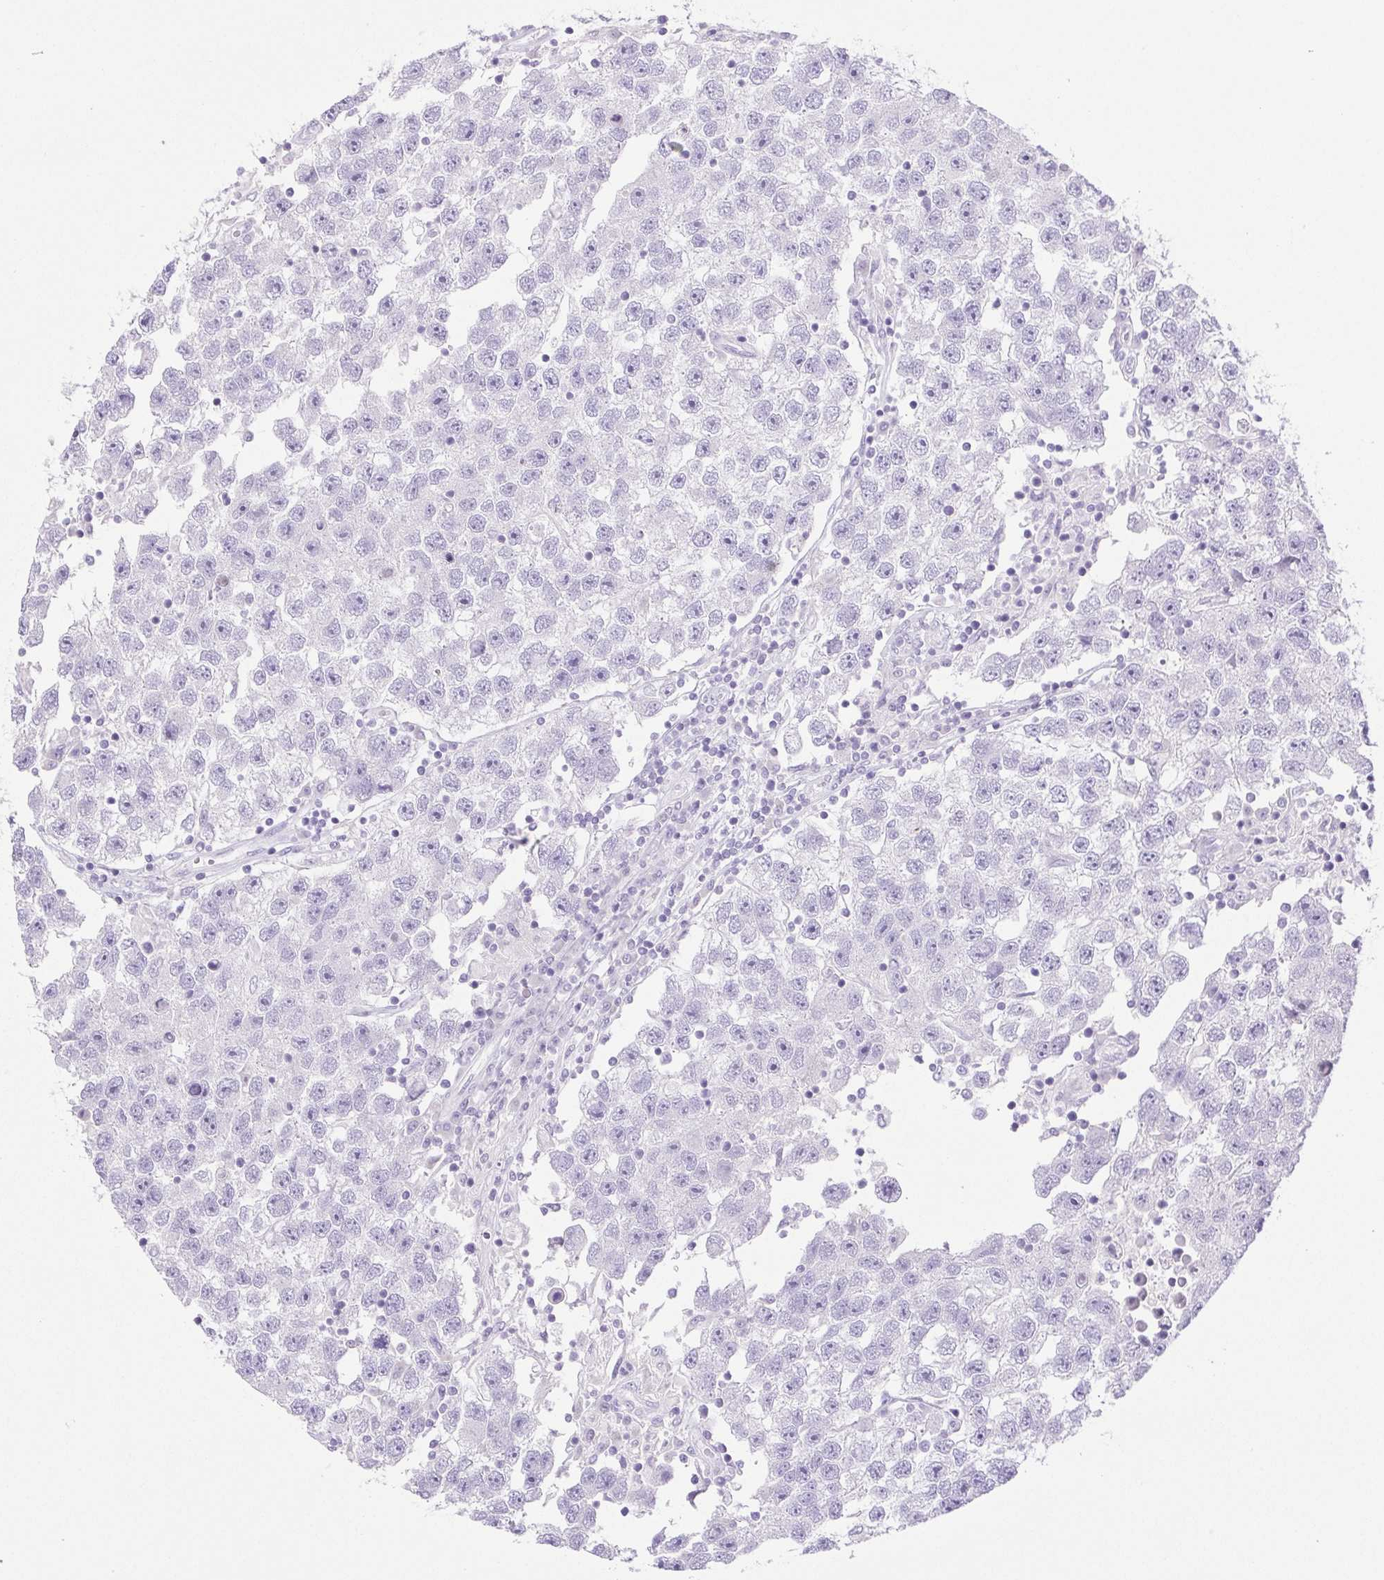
{"staining": {"intensity": "negative", "quantity": "none", "location": "none"}, "tissue": "testis cancer", "cell_type": "Tumor cells", "image_type": "cancer", "snomed": [{"axis": "morphology", "description": "Seminoma, NOS"}, {"axis": "topography", "description": "Testis"}], "caption": "Tumor cells show no significant staining in testis cancer.", "gene": "PAPPA2", "patient": {"sex": "male", "age": 26}}